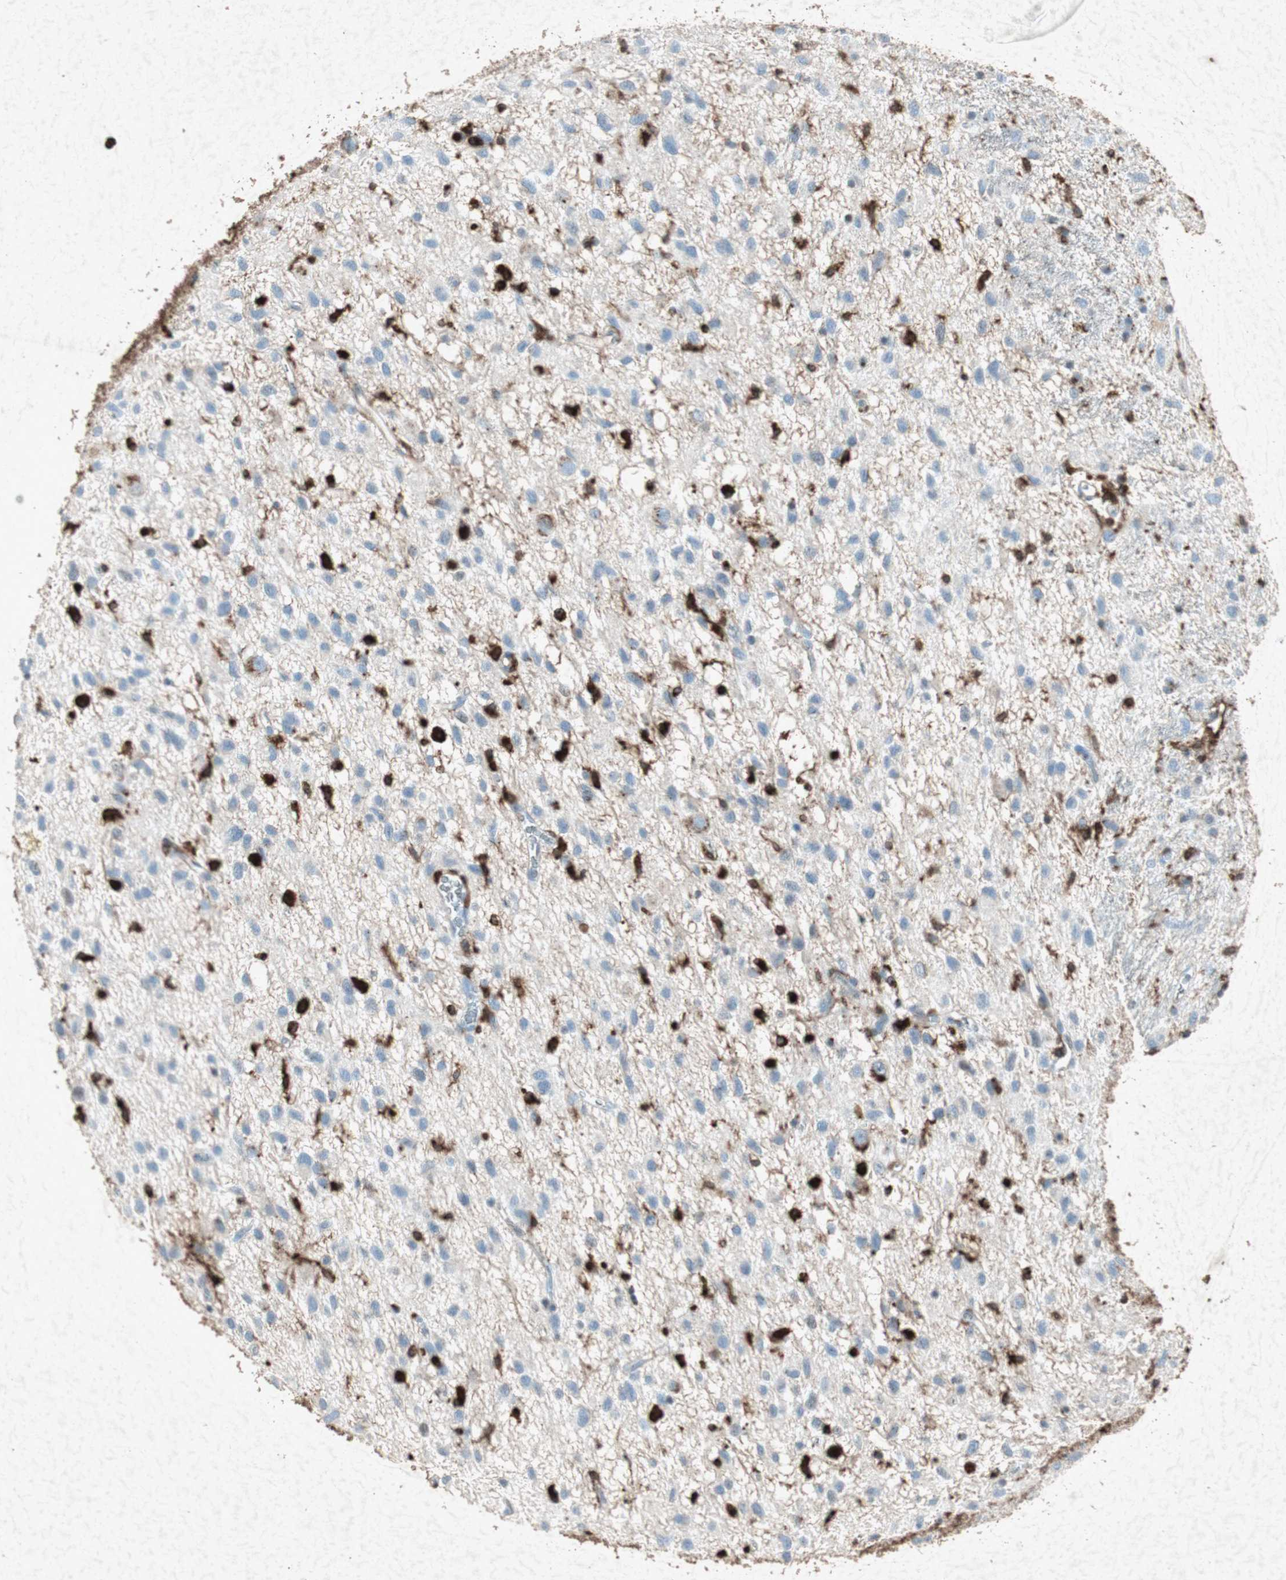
{"staining": {"intensity": "negative", "quantity": "none", "location": "none"}, "tissue": "glioma", "cell_type": "Tumor cells", "image_type": "cancer", "snomed": [{"axis": "morphology", "description": "Glioma, malignant, Low grade"}, {"axis": "topography", "description": "Brain"}], "caption": "Glioma was stained to show a protein in brown. There is no significant staining in tumor cells. (DAB immunohistochemistry (IHC) with hematoxylin counter stain).", "gene": "TYROBP", "patient": {"sex": "male", "age": 77}}